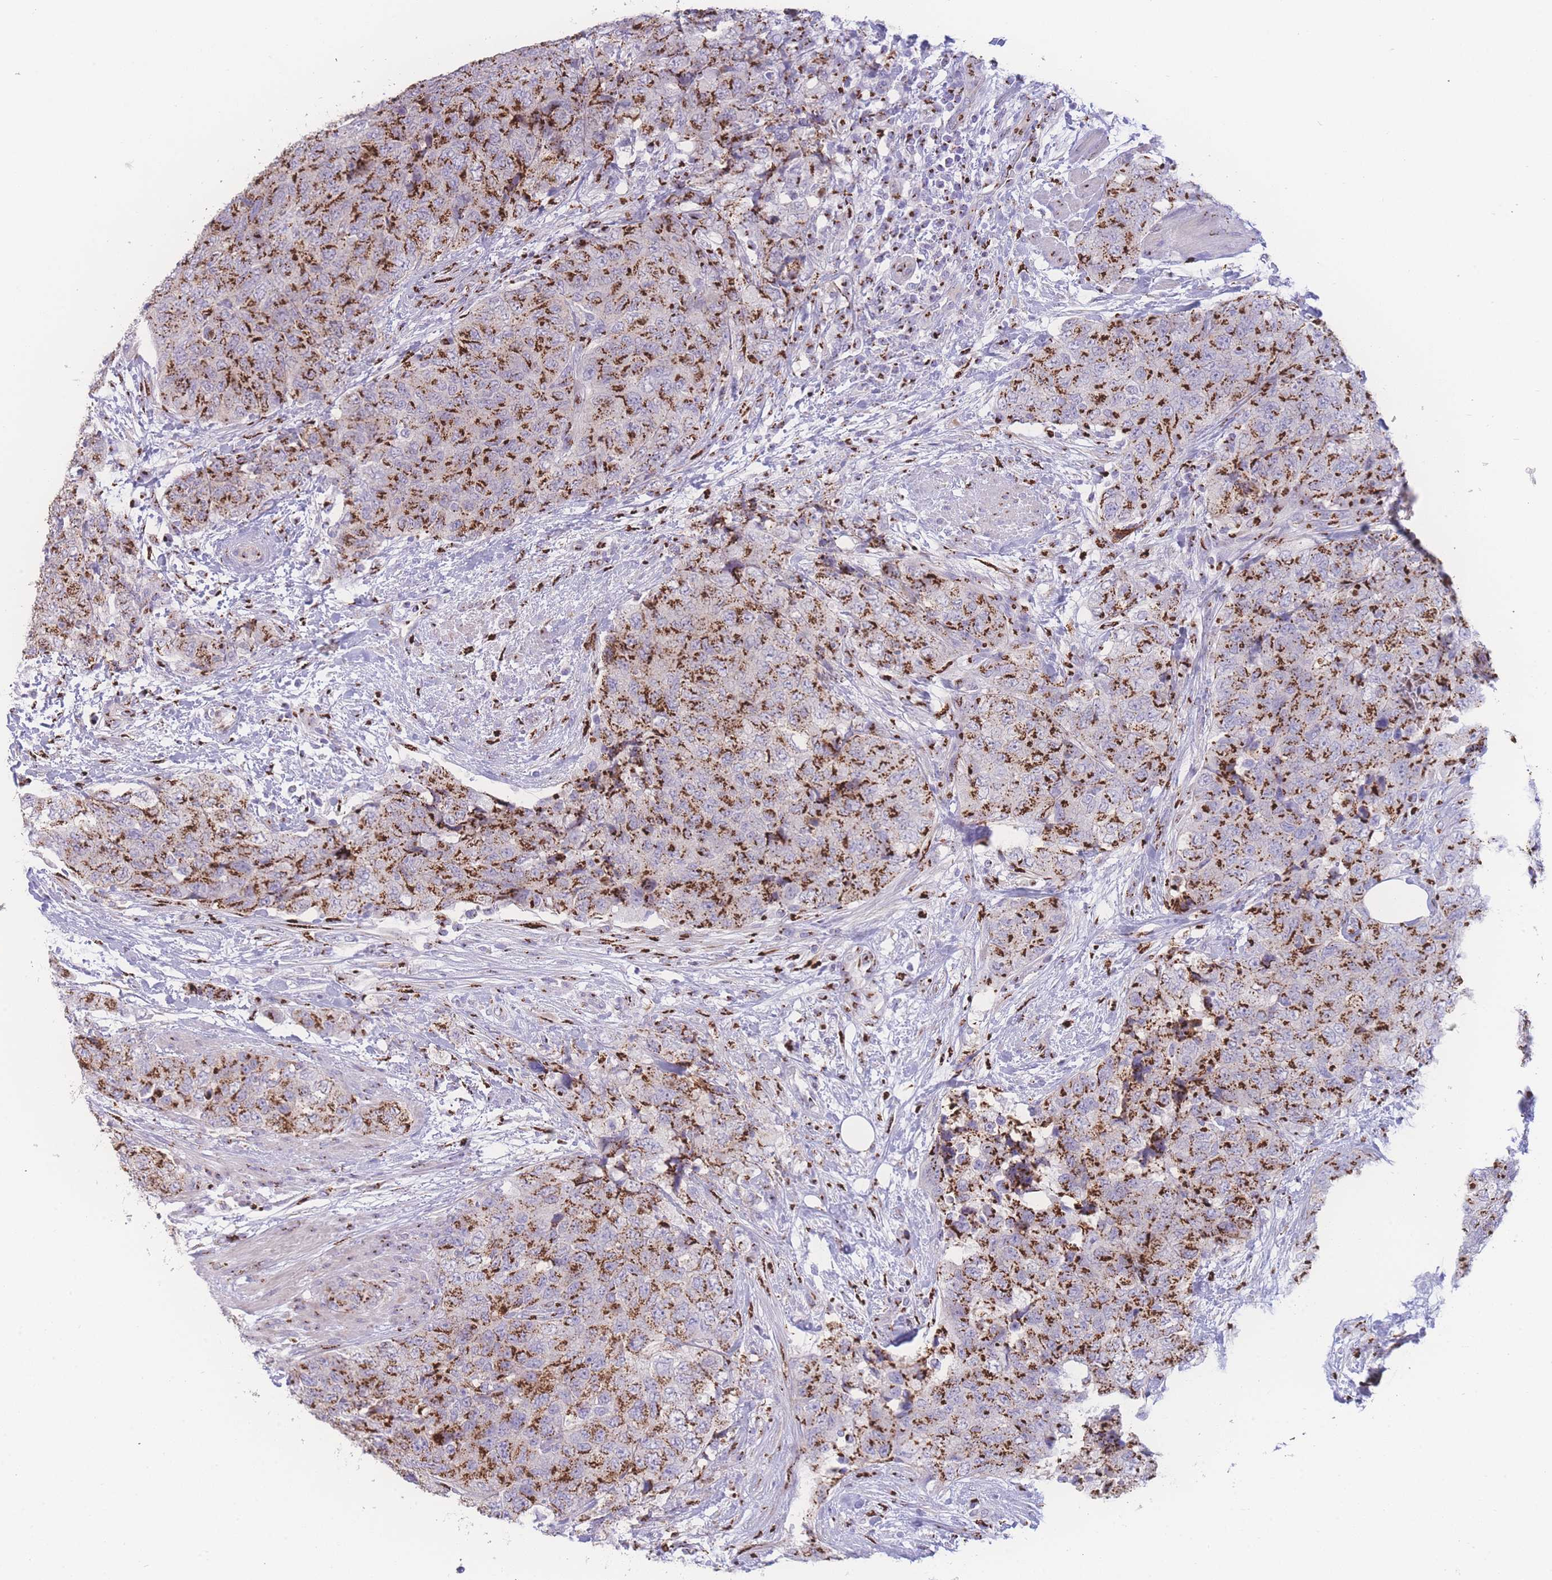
{"staining": {"intensity": "strong", "quantity": ">75%", "location": "cytoplasmic/membranous"}, "tissue": "urothelial cancer", "cell_type": "Tumor cells", "image_type": "cancer", "snomed": [{"axis": "morphology", "description": "Urothelial carcinoma, High grade"}, {"axis": "topography", "description": "Urinary bladder"}], "caption": "DAB (3,3'-diaminobenzidine) immunohistochemical staining of human urothelial cancer displays strong cytoplasmic/membranous protein expression in approximately >75% of tumor cells.", "gene": "GOLM2", "patient": {"sex": "female", "age": 78}}